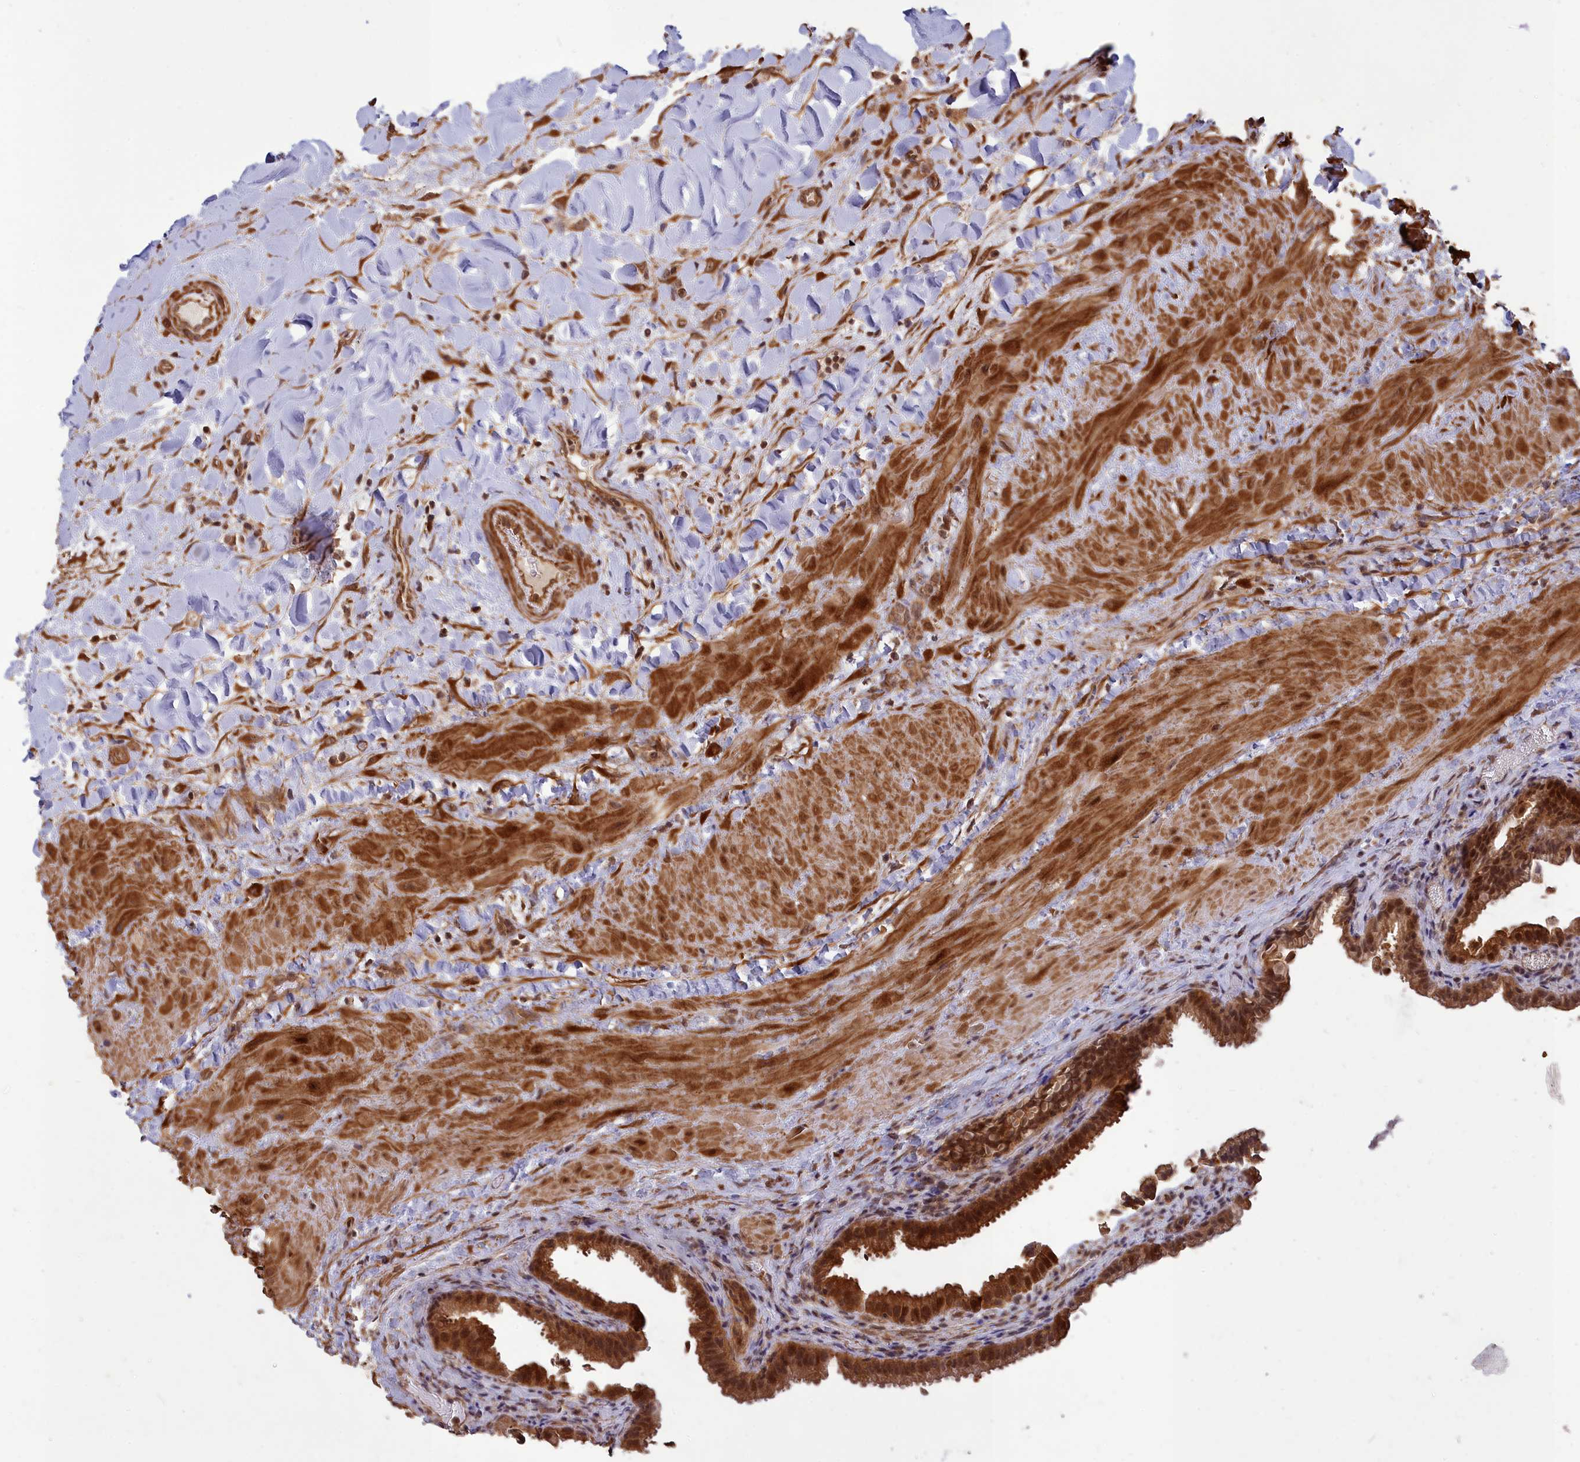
{"staining": {"intensity": "strong", "quantity": ">75%", "location": "cytoplasmic/membranous,nuclear"}, "tissue": "gallbladder", "cell_type": "Glandular cells", "image_type": "normal", "snomed": [{"axis": "morphology", "description": "Normal tissue, NOS"}, {"axis": "topography", "description": "Gallbladder"}], "caption": "Gallbladder was stained to show a protein in brown. There is high levels of strong cytoplasmic/membranous,nuclear expression in about >75% of glandular cells. (DAB IHC, brown staining for protein, blue staining for nuclei).", "gene": "CCDC174", "patient": {"sex": "male", "age": 24}}